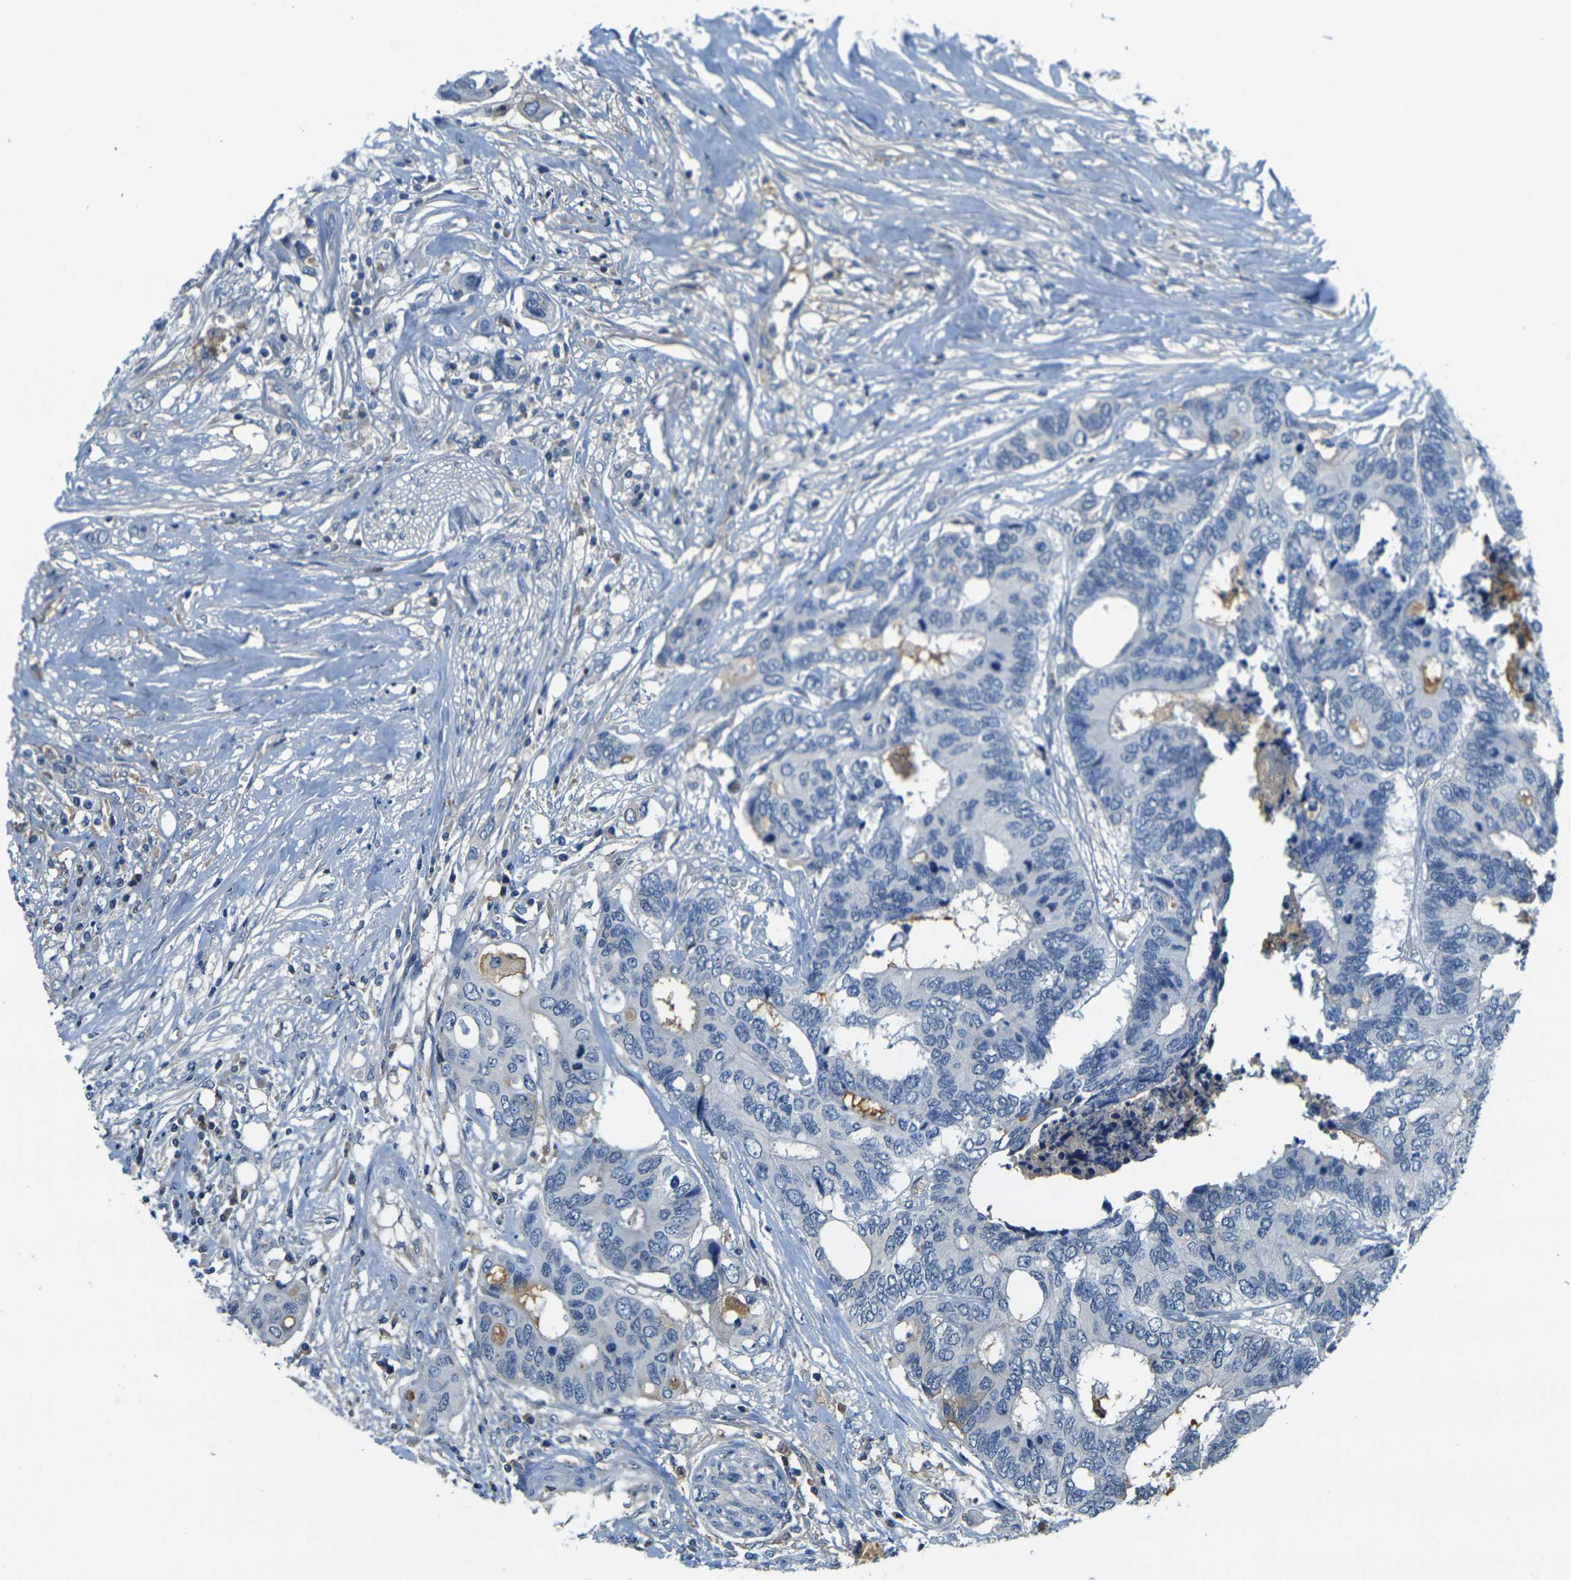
{"staining": {"intensity": "negative", "quantity": "none", "location": "none"}, "tissue": "colorectal cancer", "cell_type": "Tumor cells", "image_type": "cancer", "snomed": [{"axis": "morphology", "description": "Adenocarcinoma, NOS"}, {"axis": "topography", "description": "Rectum"}], "caption": "DAB immunohistochemical staining of human colorectal cancer displays no significant staining in tumor cells.", "gene": "PLCD1", "patient": {"sex": "male", "age": 55}}